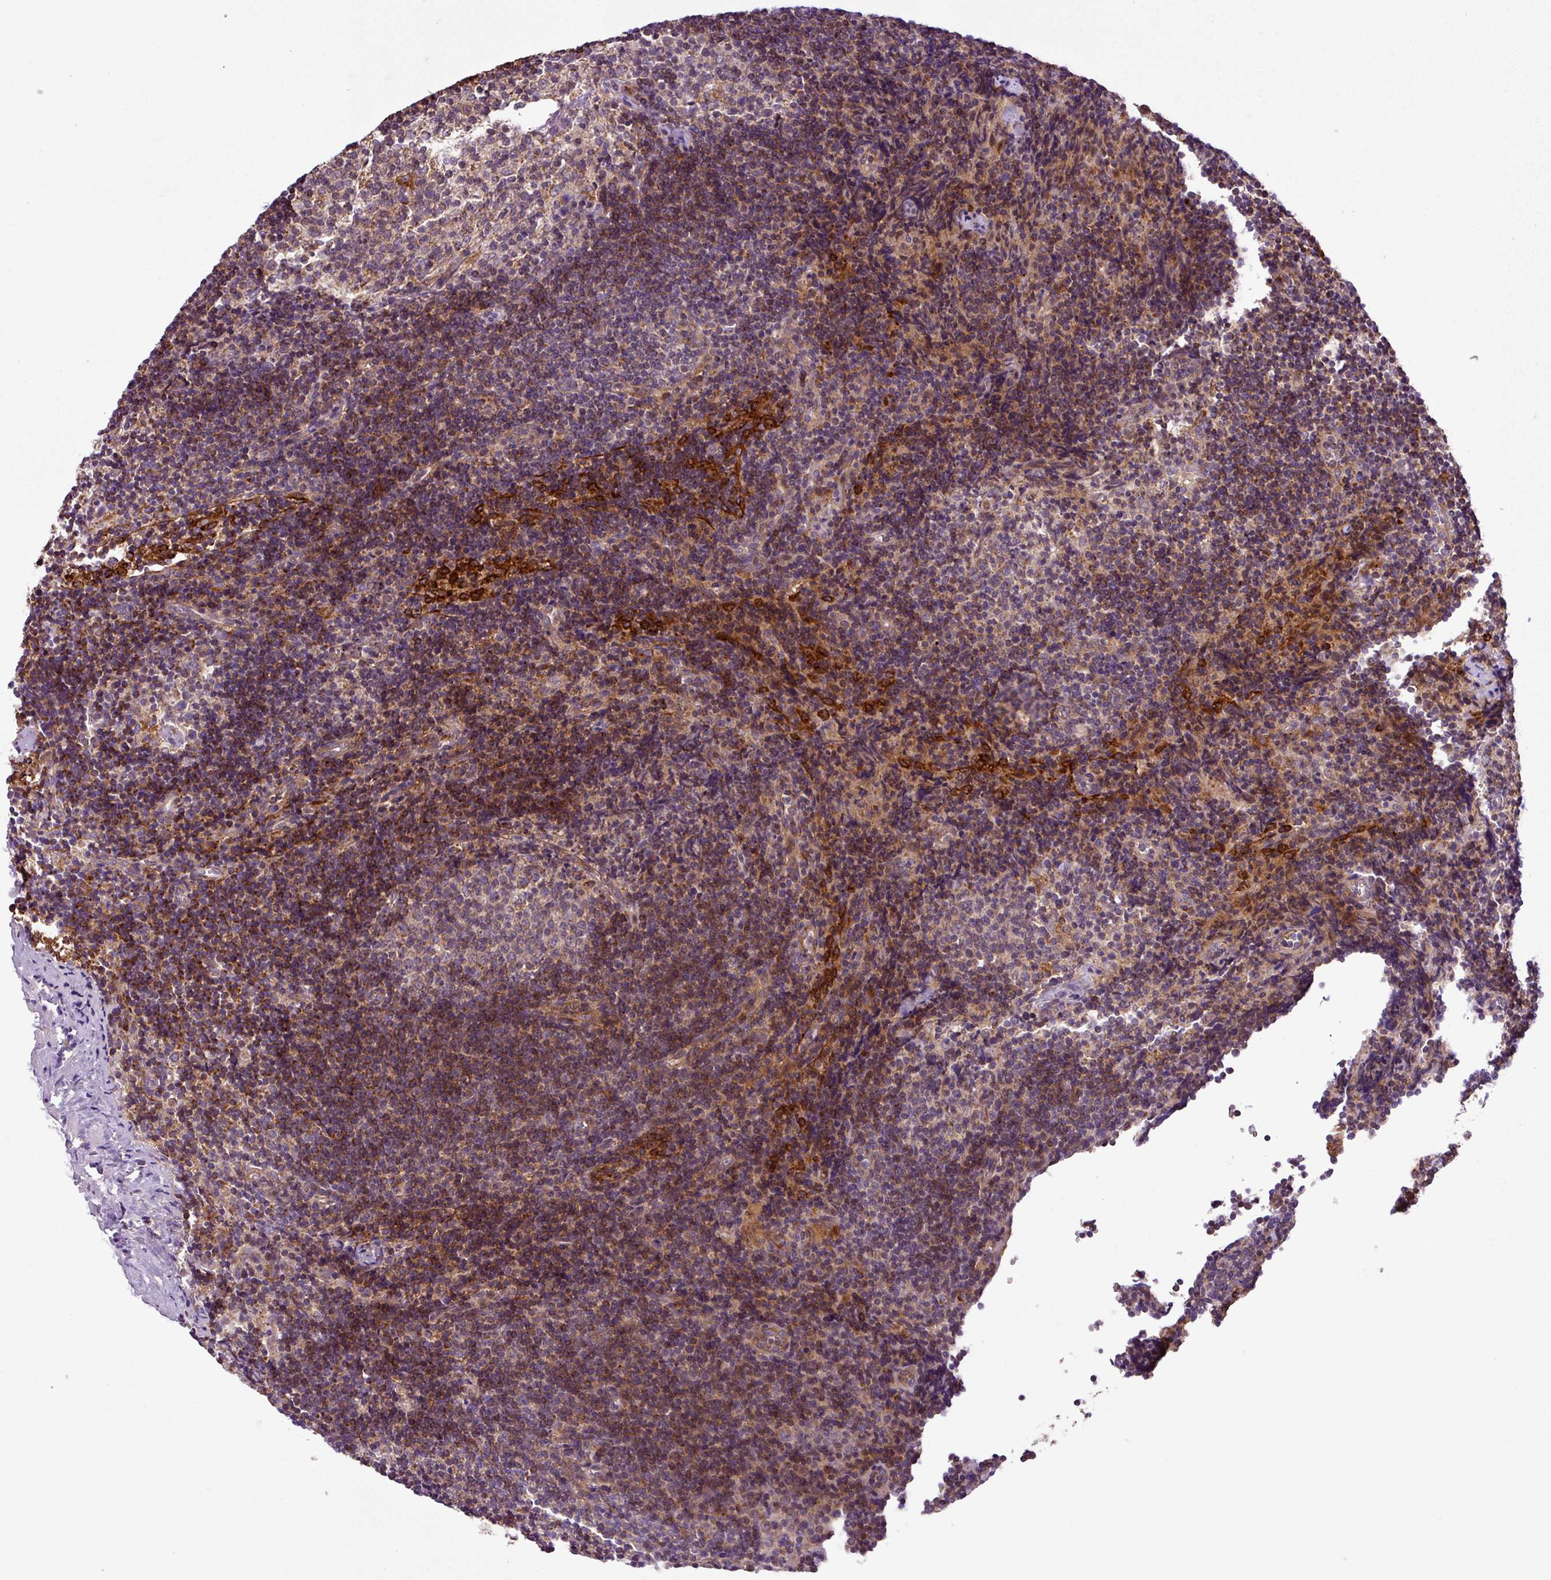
{"staining": {"intensity": "moderate", "quantity": "<25%", "location": "cytoplasmic/membranous"}, "tissue": "lymph node", "cell_type": "Germinal center cells", "image_type": "normal", "snomed": [{"axis": "morphology", "description": "Normal tissue, NOS"}, {"axis": "topography", "description": "Lymph node"}], "caption": "This is a histology image of immunohistochemistry (IHC) staining of benign lymph node, which shows moderate expression in the cytoplasmic/membranous of germinal center cells.", "gene": "ZNF513", "patient": {"sex": "female", "age": 52}}